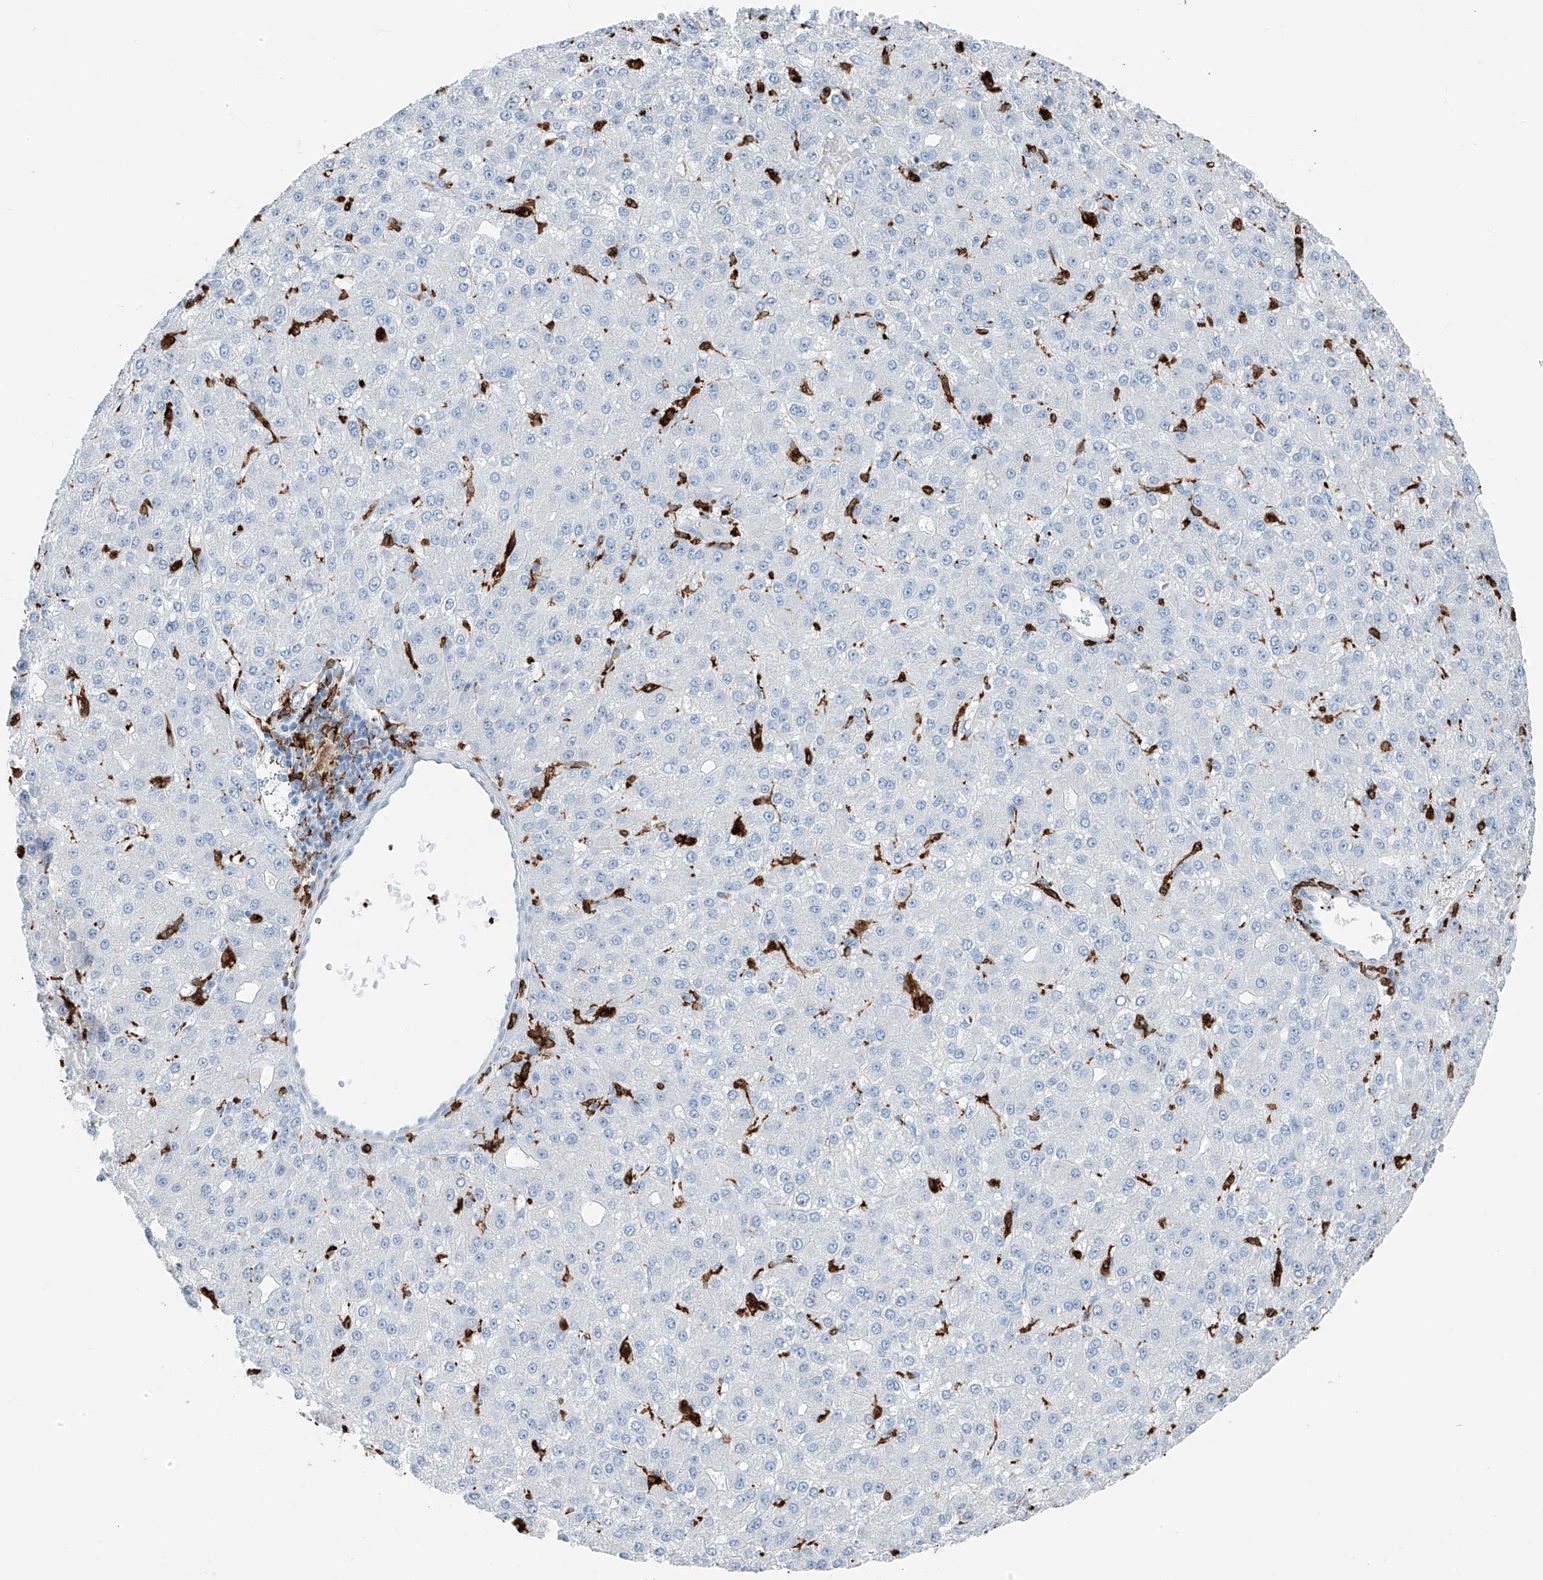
{"staining": {"intensity": "negative", "quantity": "none", "location": "none"}, "tissue": "liver cancer", "cell_type": "Tumor cells", "image_type": "cancer", "snomed": [{"axis": "morphology", "description": "Carcinoma, Hepatocellular, NOS"}, {"axis": "topography", "description": "Liver"}], "caption": "DAB immunohistochemical staining of hepatocellular carcinoma (liver) shows no significant staining in tumor cells.", "gene": "TBXAS1", "patient": {"sex": "male", "age": 67}}